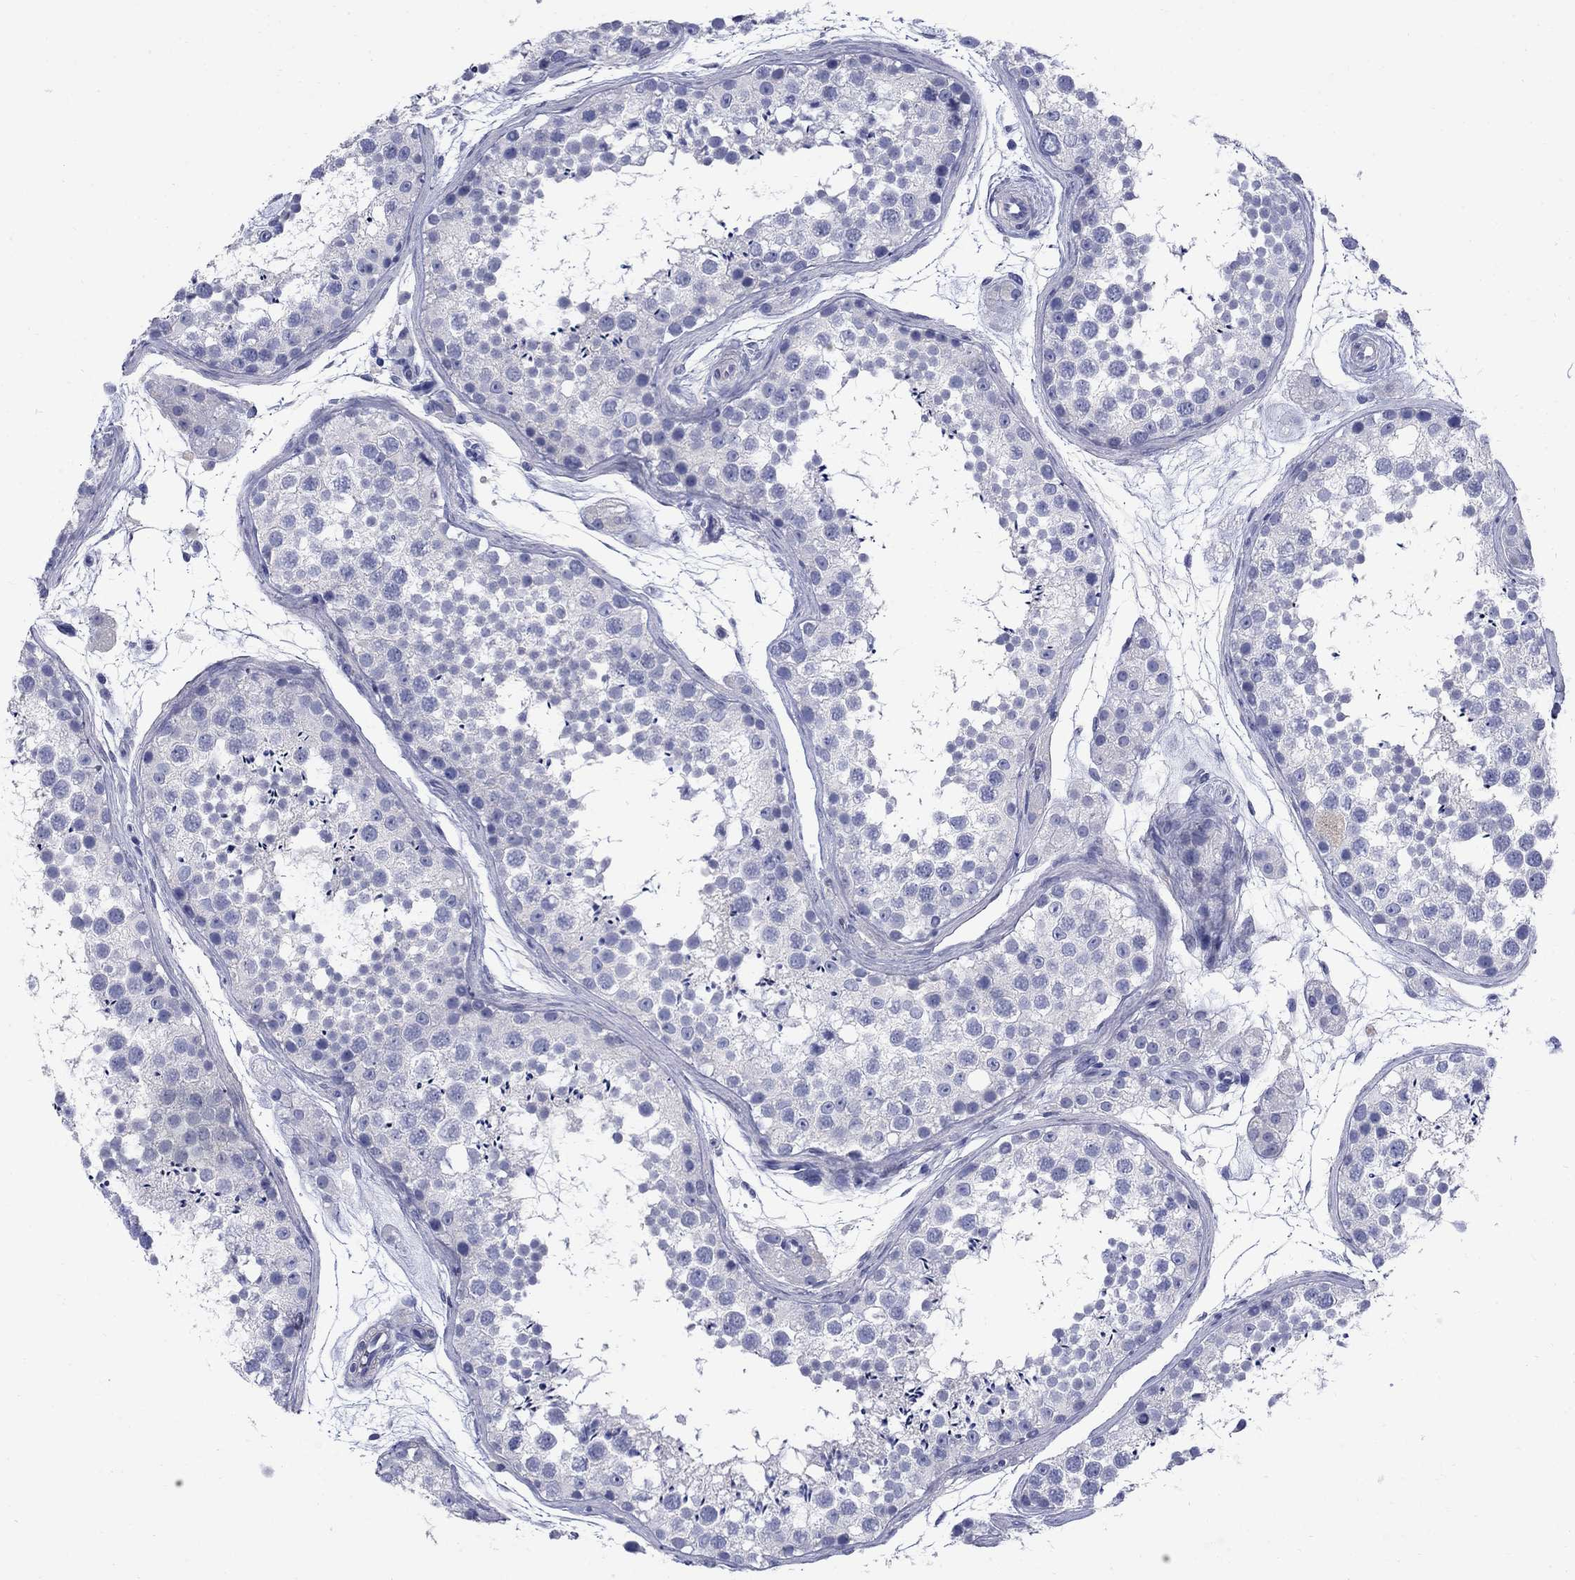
{"staining": {"intensity": "negative", "quantity": "none", "location": "none"}, "tissue": "testis", "cell_type": "Cells in seminiferous ducts", "image_type": "normal", "snomed": [{"axis": "morphology", "description": "Normal tissue, NOS"}, {"axis": "topography", "description": "Testis"}], "caption": "This is an immunohistochemistry image of benign testis. There is no positivity in cells in seminiferous ducts.", "gene": "SERPINB2", "patient": {"sex": "male", "age": 41}}